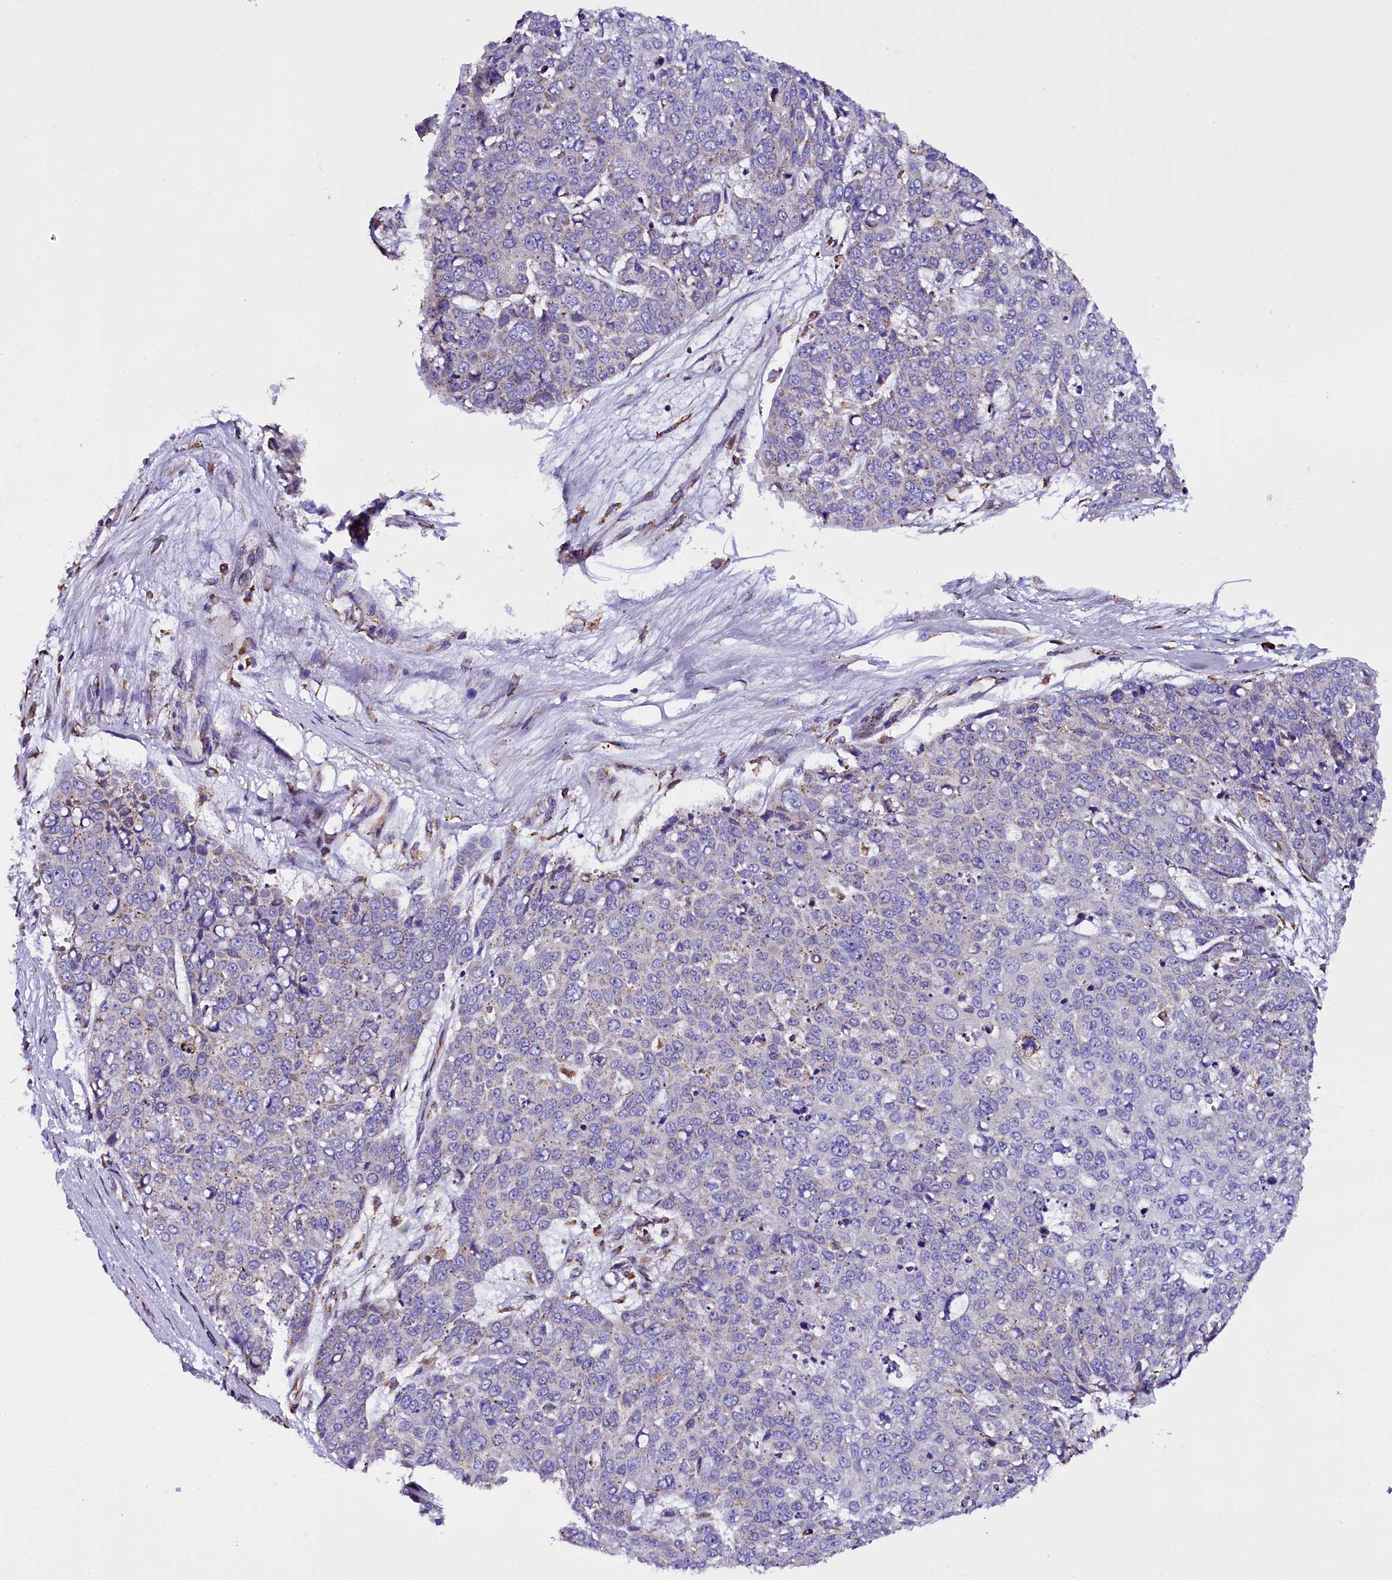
{"staining": {"intensity": "weak", "quantity": "<25%", "location": "cytoplasmic/membranous"}, "tissue": "skin cancer", "cell_type": "Tumor cells", "image_type": "cancer", "snomed": [{"axis": "morphology", "description": "Squamous cell carcinoma, NOS"}, {"axis": "topography", "description": "Skin"}], "caption": "The photomicrograph demonstrates no staining of tumor cells in skin squamous cell carcinoma. (DAB immunohistochemistry (IHC), high magnification).", "gene": "CAPS2", "patient": {"sex": "male", "age": 71}}